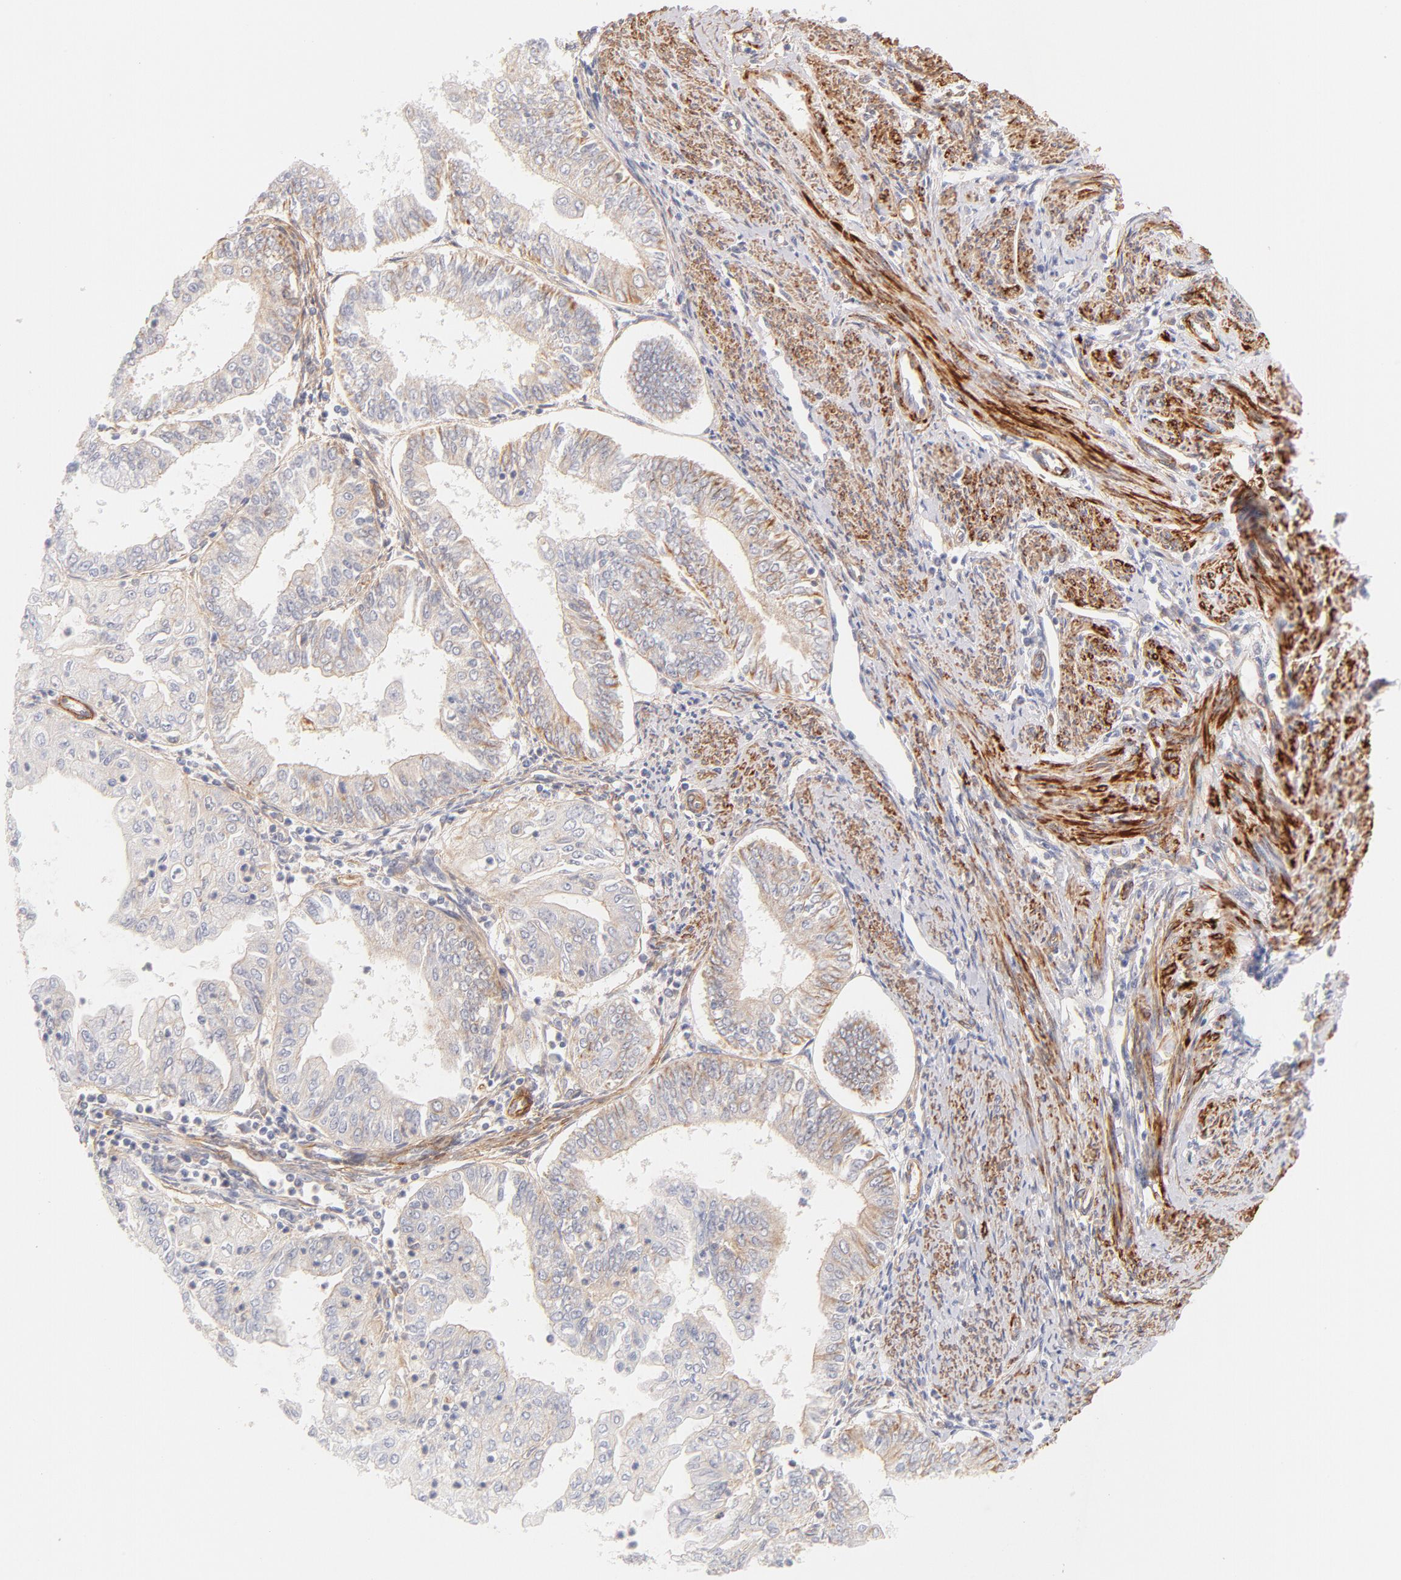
{"staining": {"intensity": "negative", "quantity": "none", "location": "none"}, "tissue": "endometrial cancer", "cell_type": "Tumor cells", "image_type": "cancer", "snomed": [{"axis": "morphology", "description": "Adenocarcinoma, NOS"}, {"axis": "topography", "description": "Endometrium"}], "caption": "Immunohistochemical staining of endometrial cancer (adenocarcinoma) reveals no significant staining in tumor cells. Nuclei are stained in blue.", "gene": "LDLRAP1", "patient": {"sex": "female", "age": 75}}